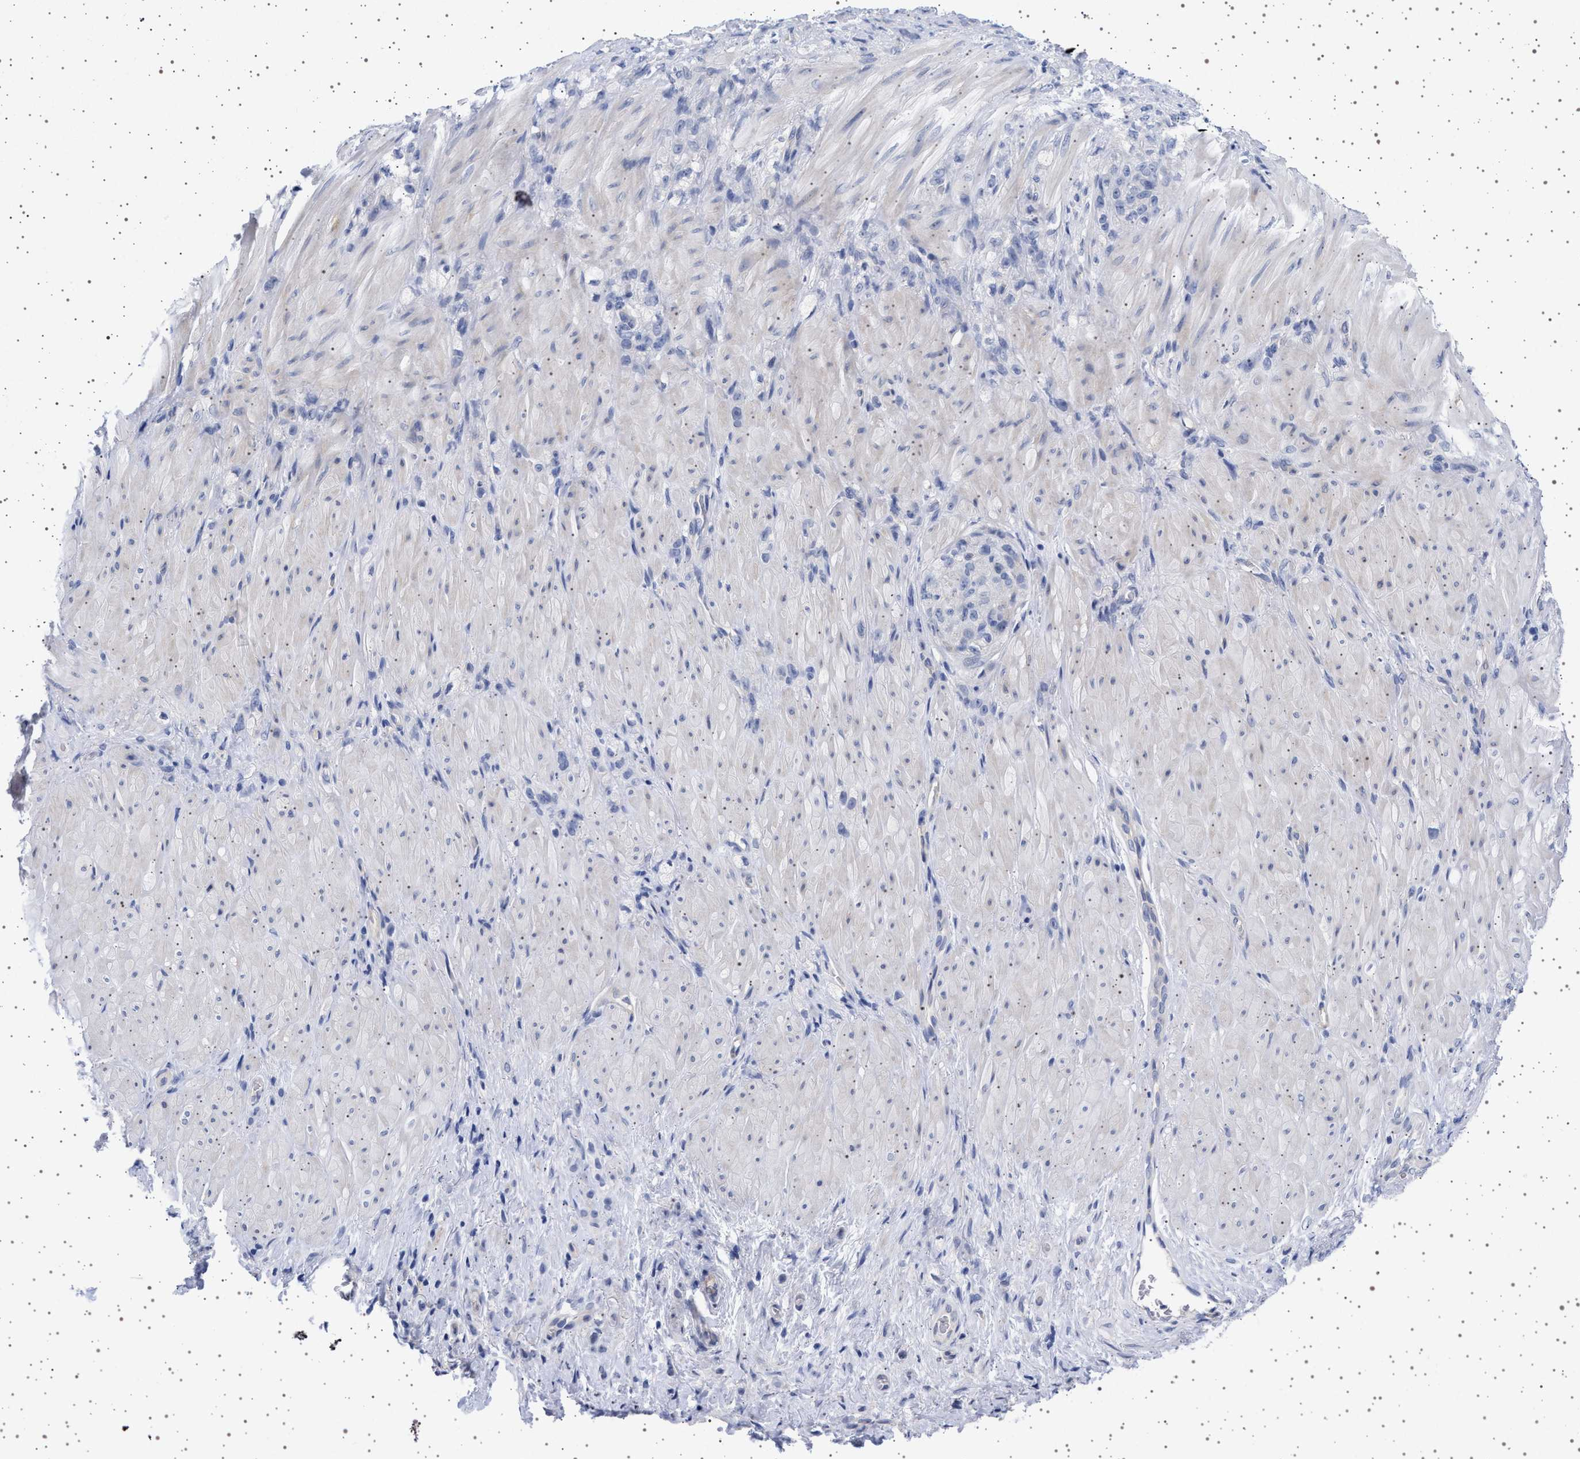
{"staining": {"intensity": "negative", "quantity": "none", "location": "none"}, "tissue": "stomach cancer", "cell_type": "Tumor cells", "image_type": "cancer", "snomed": [{"axis": "morphology", "description": "Normal tissue, NOS"}, {"axis": "morphology", "description": "Adenocarcinoma, NOS"}, {"axis": "topography", "description": "Stomach"}], "caption": "Human stomach cancer stained for a protein using IHC demonstrates no positivity in tumor cells.", "gene": "TRMT10B", "patient": {"sex": "male", "age": 82}}